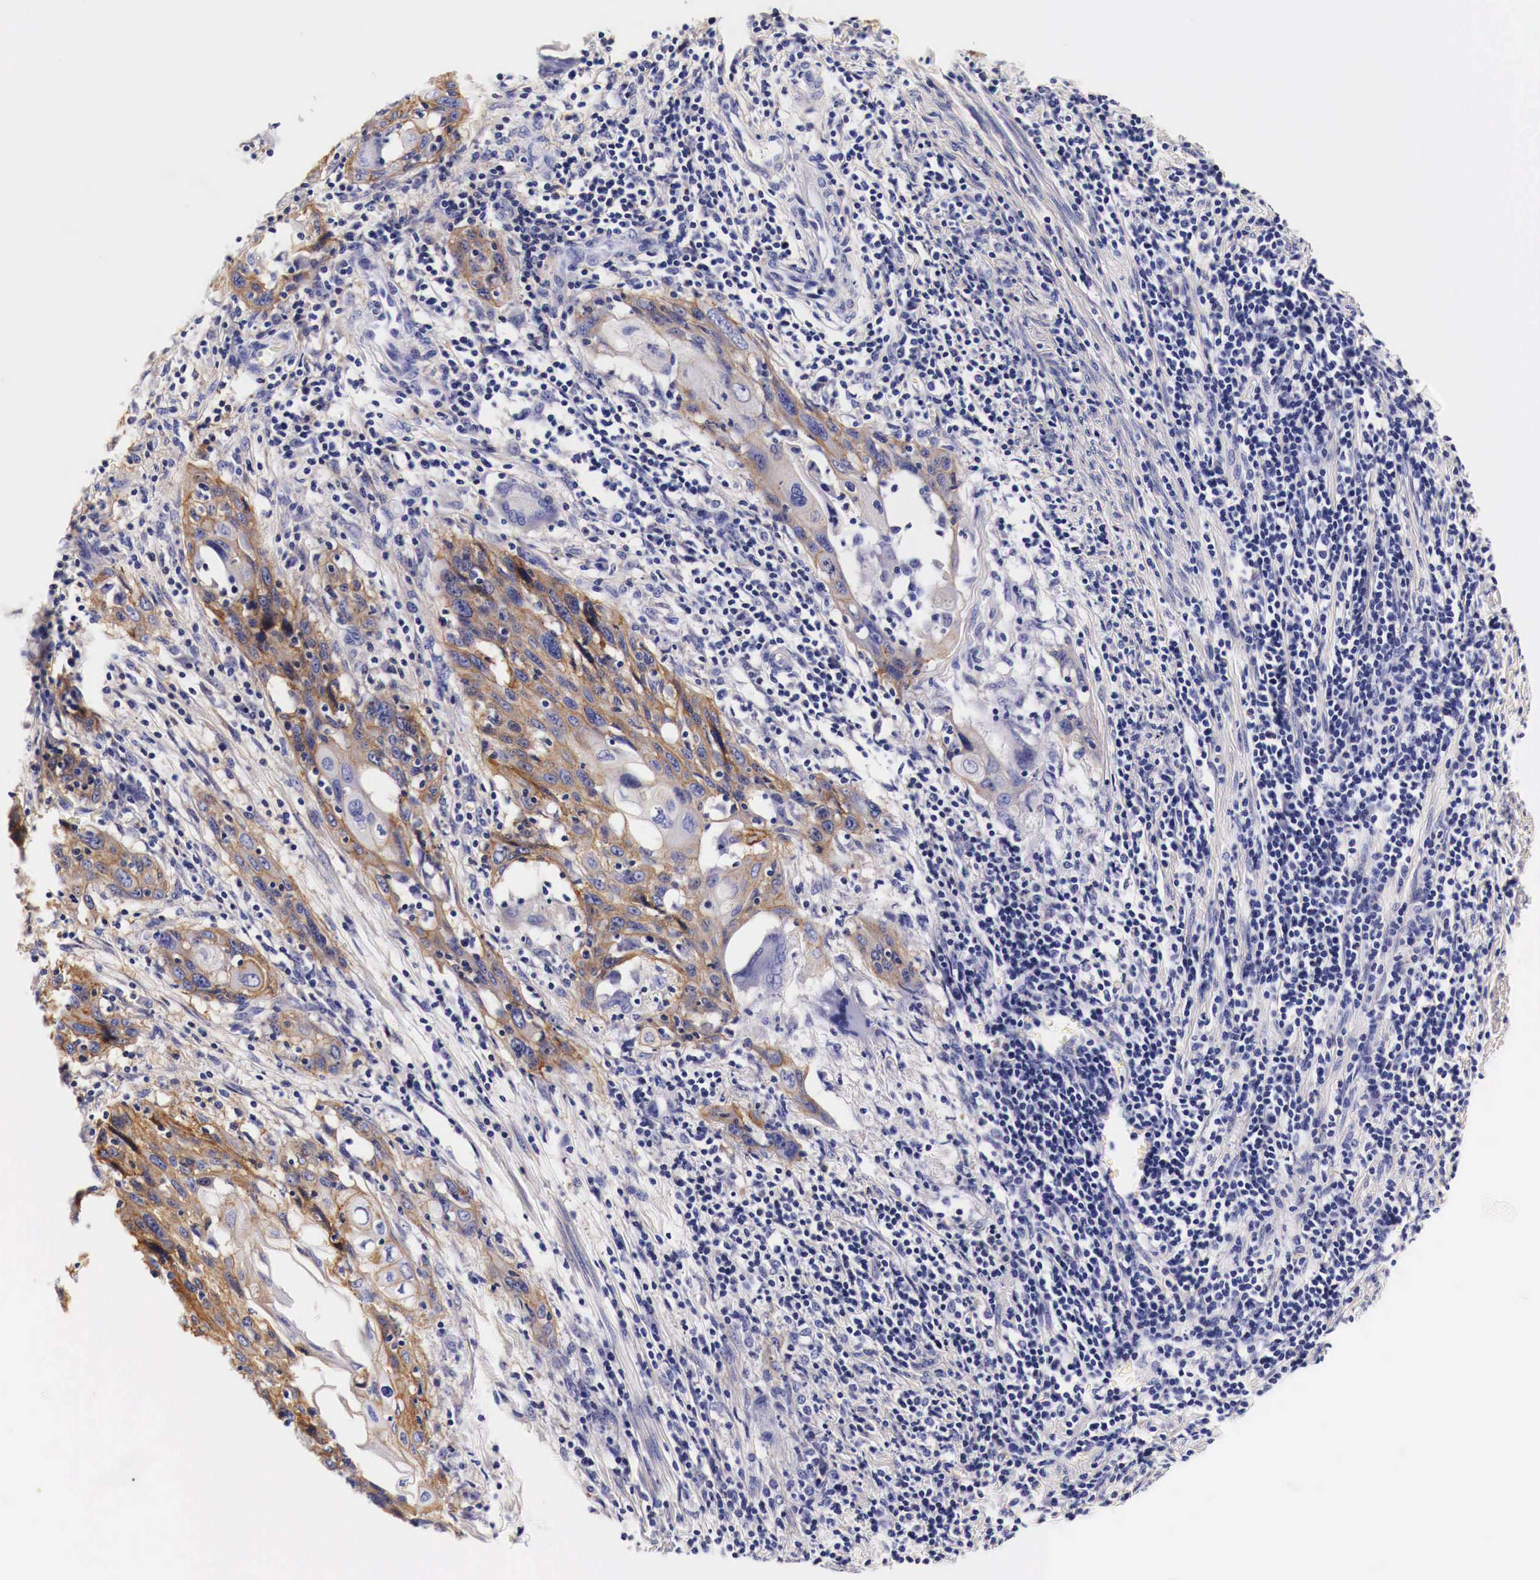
{"staining": {"intensity": "moderate", "quantity": ">75%", "location": "cytoplasmic/membranous"}, "tissue": "cervical cancer", "cell_type": "Tumor cells", "image_type": "cancer", "snomed": [{"axis": "morphology", "description": "Squamous cell carcinoma, NOS"}, {"axis": "topography", "description": "Cervix"}], "caption": "Human squamous cell carcinoma (cervical) stained for a protein (brown) shows moderate cytoplasmic/membranous positive staining in approximately >75% of tumor cells.", "gene": "EGFR", "patient": {"sex": "female", "age": 54}}